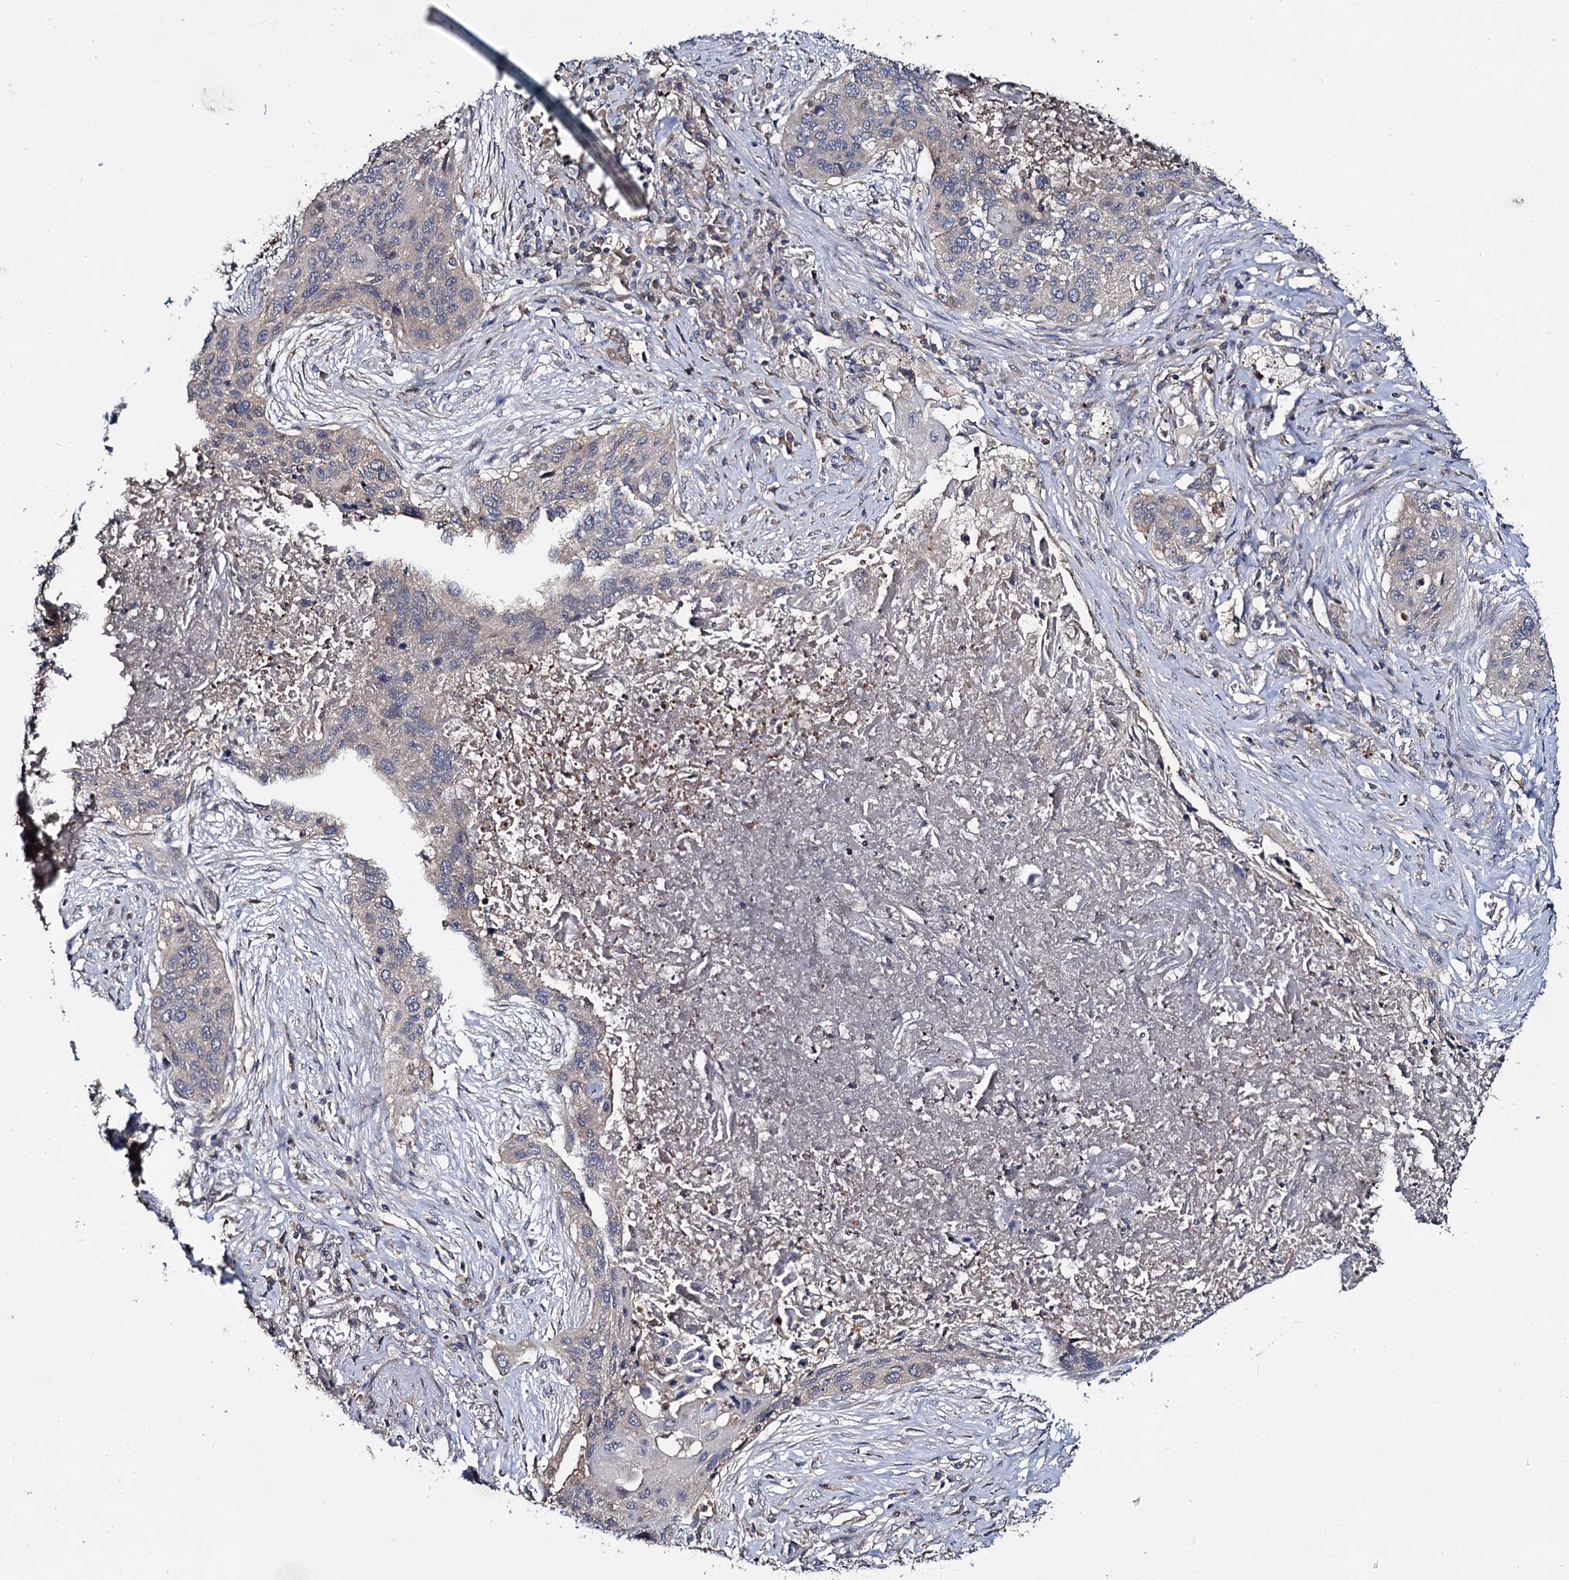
{"staining": {"intensity": "negative", "quantity": "none", "location": "none"}, "tissue": "lung cancer", "cell_type": "Tumor cells", "image_type": "cancer", "snomed": [{"axis": "morphology", "description": "Squamous cell carcinoma, NOS"}, {"axis": "topography", "description": "Lung"}], "caption": "This histopathology image is of squamous cell carcinoma (lung) stained with immunohistochemistry (IHC) to label a protein in brown with the nuclei are counter-stained blue. There is no positivity in tumor cells. (Stains: DAB immunohistochemistry with hematoxylin counter stain, Microscopy: brightfield microscopy at high magnification).", "gene": "CEP192", "patient": {"sex": "female", "age": 63}}